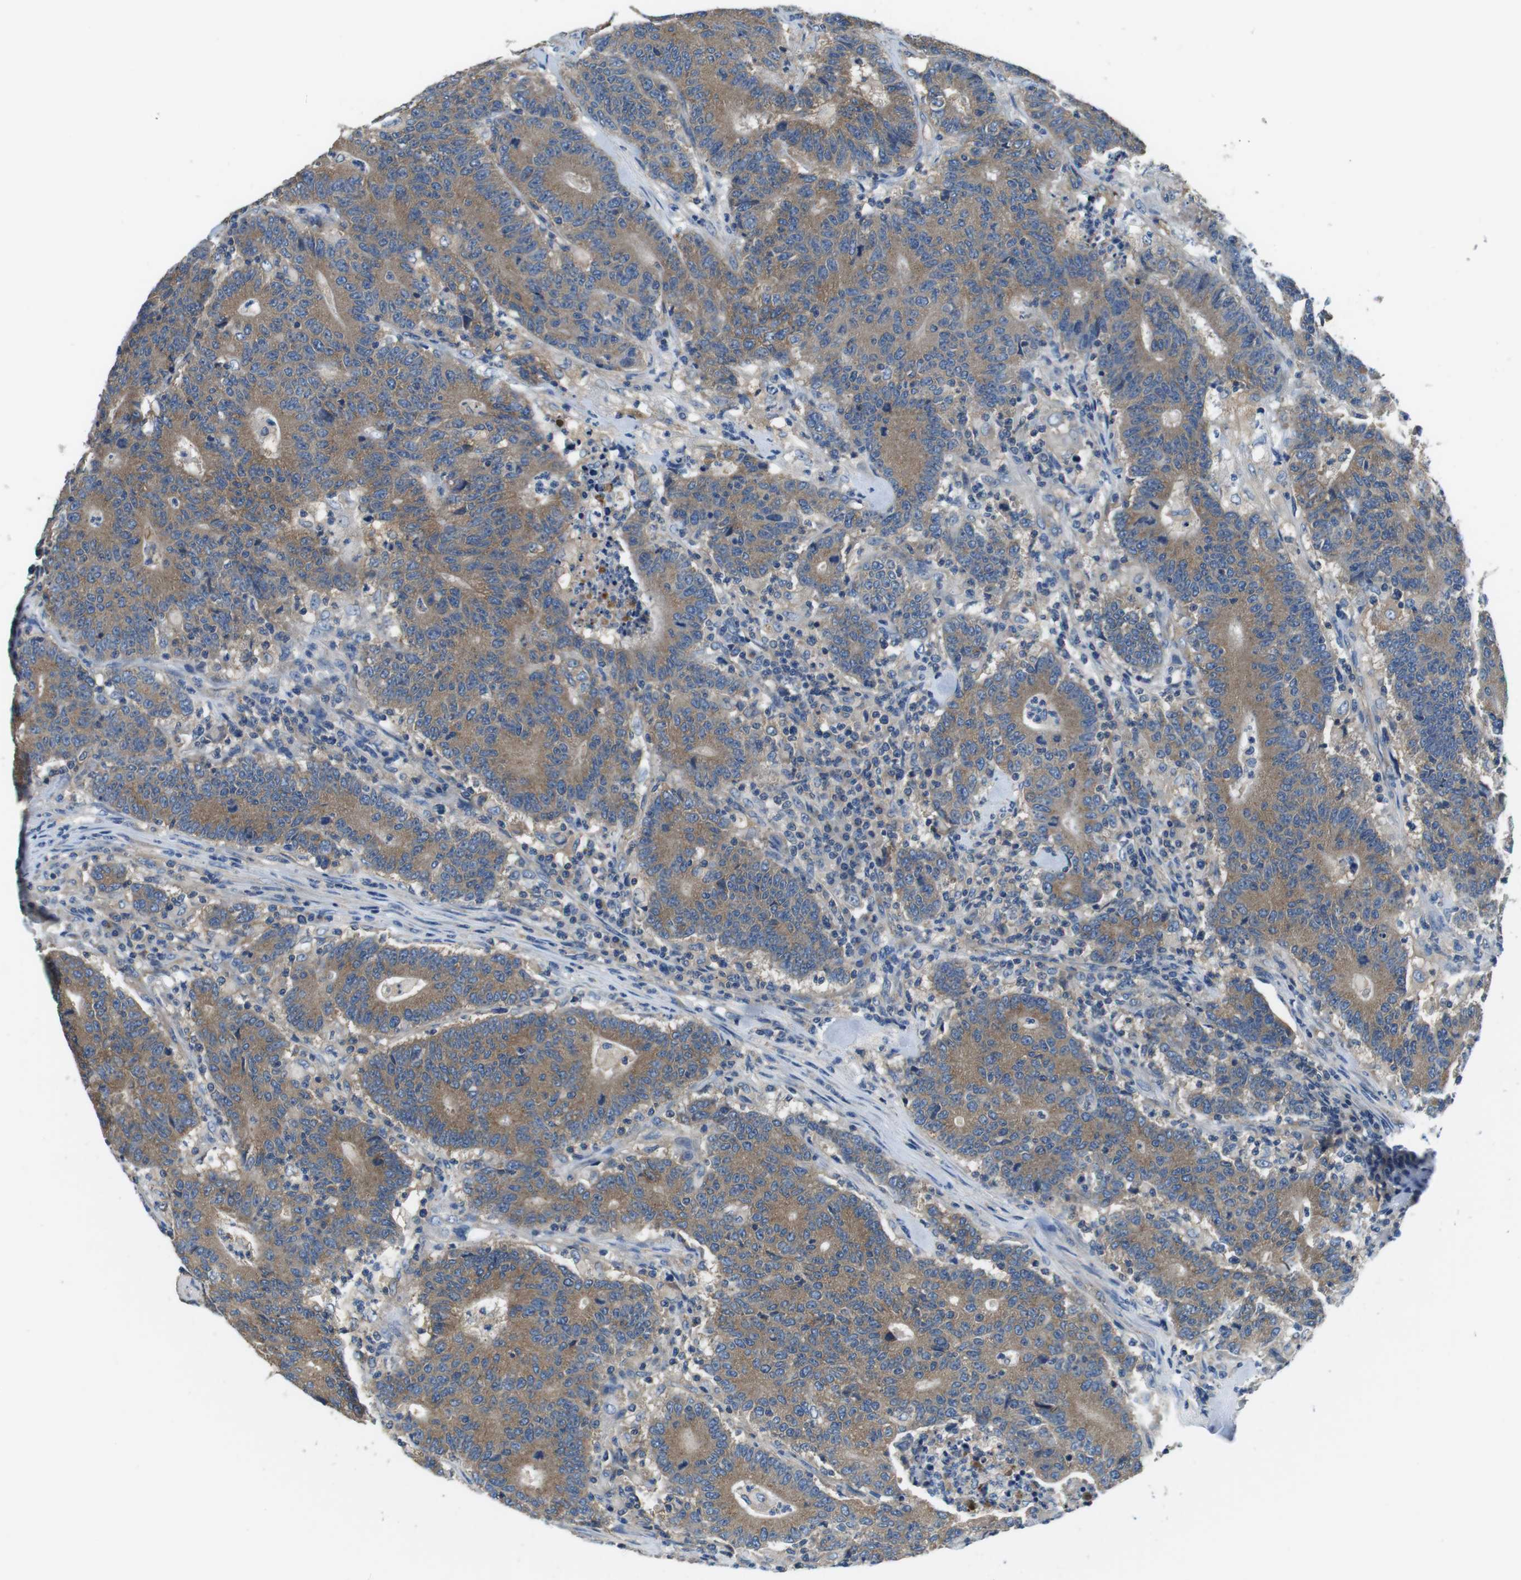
{"staining": {"intensity": "moderate", "quantity": ">75%", "location": "cytoplasmic/membranous"}, "tissue": "colorectal cancer", "cell_type": "Tumor cells", "image_type": "cancer", "snomed": [{"axis": "morphology", "description": "Normal tissue, NOS"}, {"axis": "morphology", "description": "Adenocarcinoma, NOS"}, {"axis": "topography", "description": "Colon"}], "caption": "Immunohistochemistry (IHC) histopathology image of neoplastic tissue: human adenocarcinoma (colorectal) stained using immunohistochemistry (IHC) displays medium levels of moderate protein expression localized specifically in the cytoplasmic/membranous of tumor cells, appearing as a cytoplasmic/membranous brown color.", "gene": "DENND4C", "patient": {"sex": "female", "age": 75}}